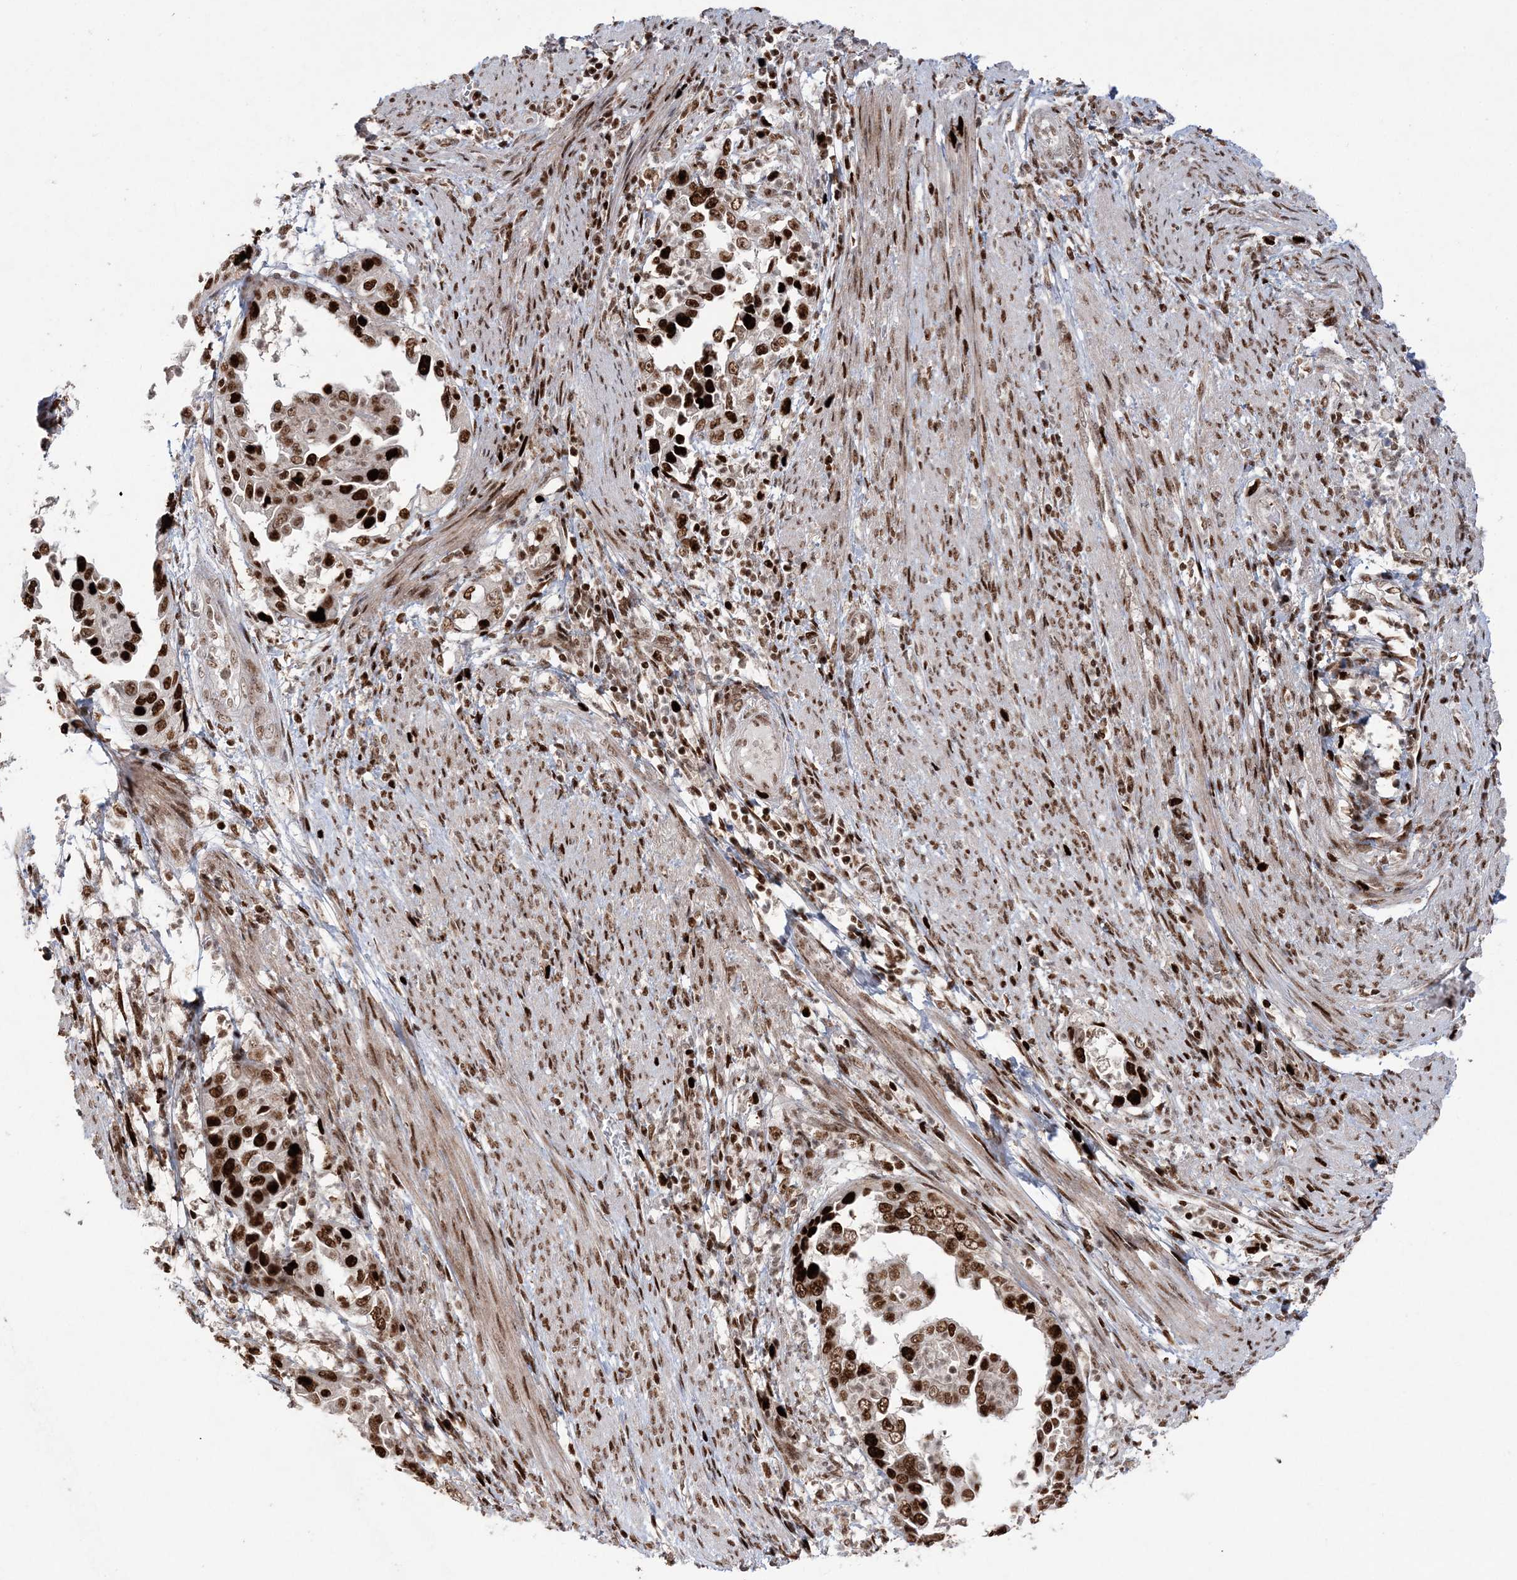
{"staining": {"intensity": "strong", "quantity": ">75%", "location": "nuclear"}, "tissue": "endometrial cancer", "cell_type": "Tumor cells", "image_type": "cancer", "snomed": [{"axis": "morphology", "description": "Adenocarcinoma, NOS"}, {"axis": "topography", "description": "Endometrium"}], "caption": "Tumor cells reveal strong nuclear expression in about >75% of cells in endometrial cancer.", "gene": "LIG1", "patient": {"sex": "female", "age": 85}}